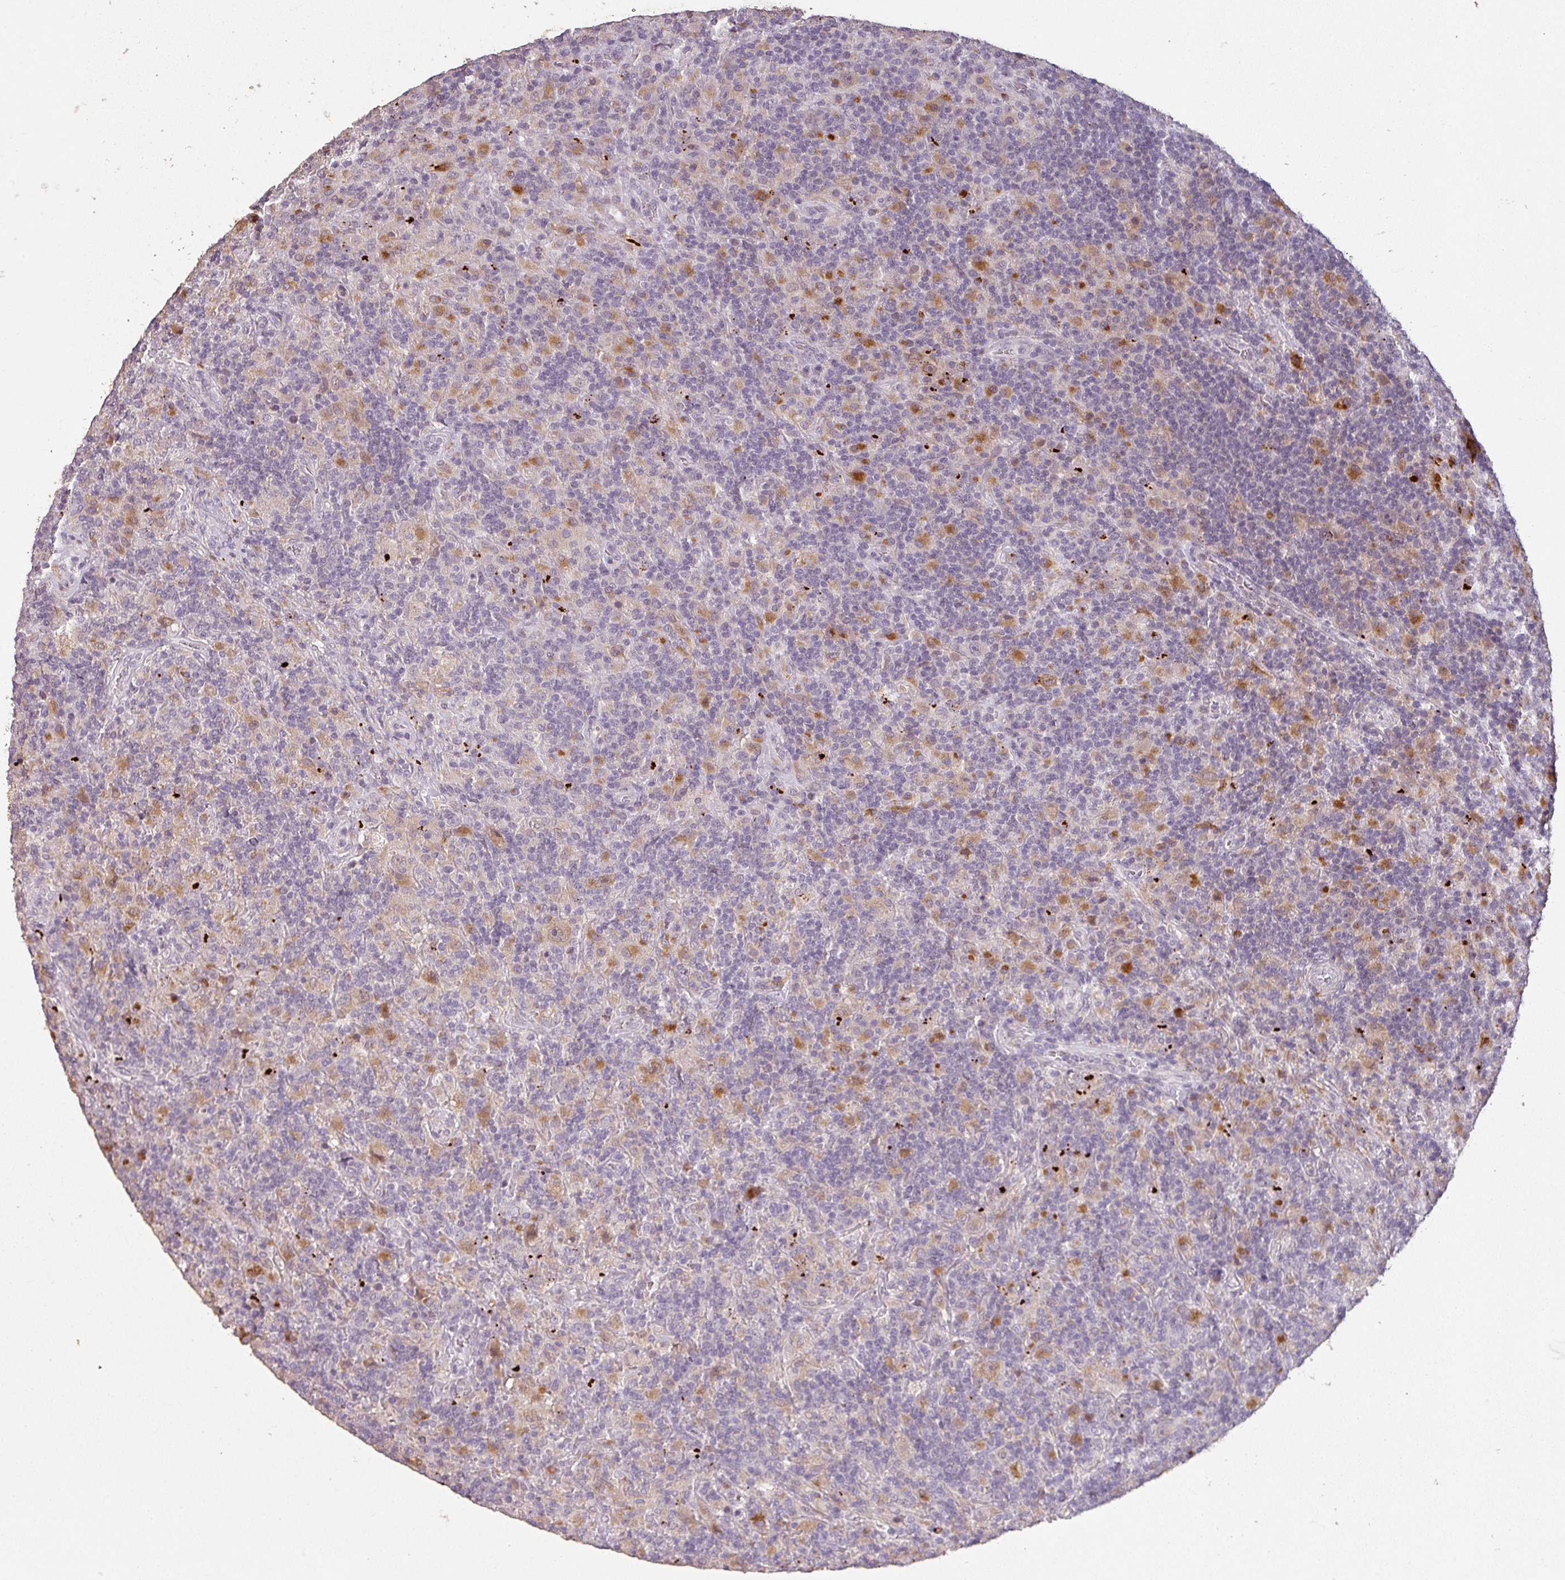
{"staining": {"intensity": "weak", "quantity": "25%-75%", "location": "cytoplasmic/membranous"}, "tissue": "lymphoma", "cell_type": "Tumor cells", "image_type": "cancer", "snomed": [{"axis": "morphology", "description": "Hodgkin's disease, NOS"}, {"axis": "topography", "description": "Lymph node"}], "caption": "DAB immunohistochemical staining of Hodgkin's disease displays weak cytoplasmic/membranous protein expression in approximately 25%-75% of tumor cells.", "gene": "LYPLA1", "patient": {"sex": "male", "age": 70}}